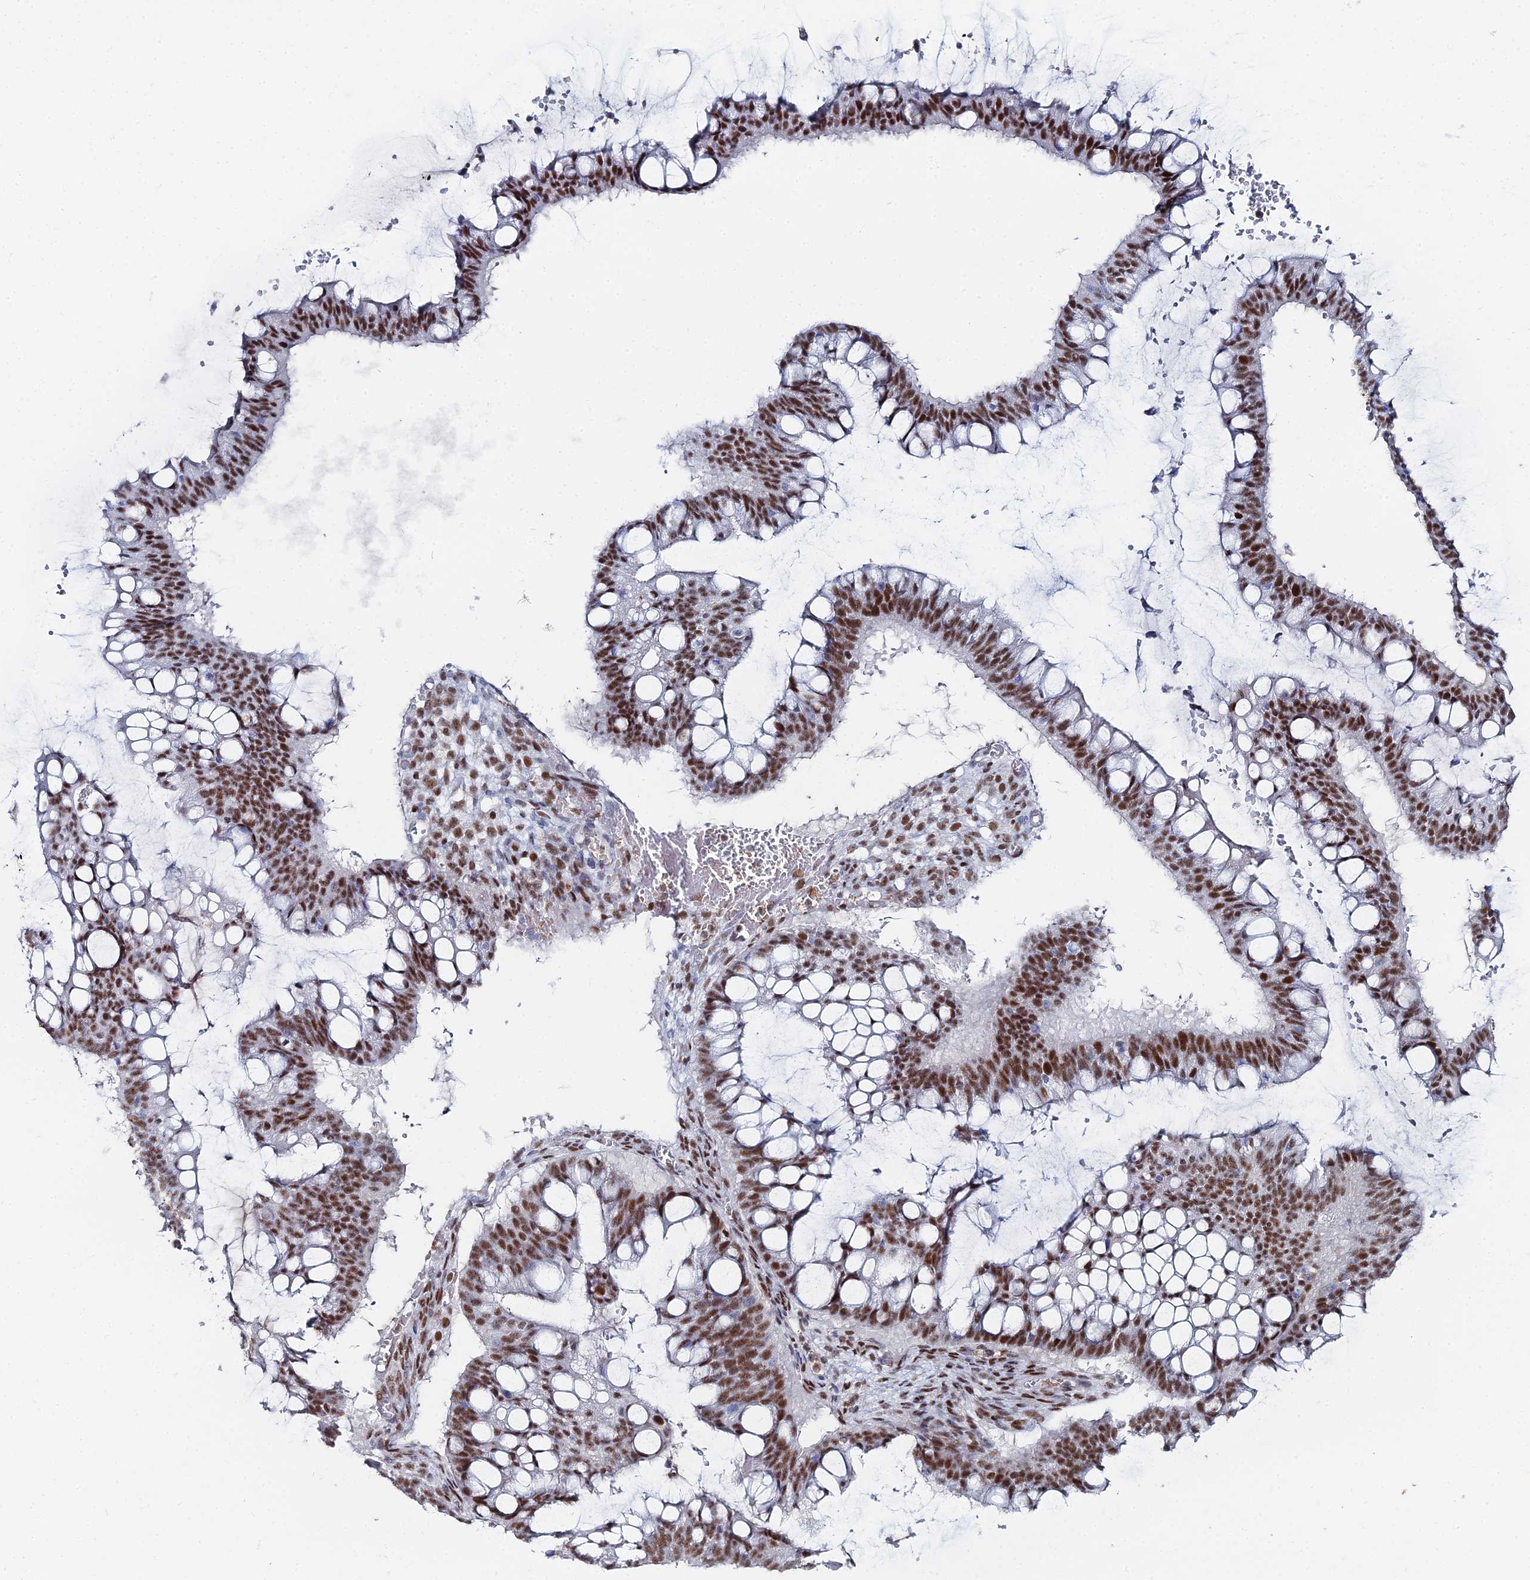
{"staining": {"intensity": "strong", "quantity": ">75%", "location": "nuclear"}, "tissue": "ovarian cancer", "cell_type": "Tumor cells", "image_type": "cancer", "snomed": [{"axis": "morphology", "description": "Cystadenocarcinoma, mucinous, NOS"}, {"axis": "topography", "description": "Ovary"}], "caption": "The photomicrograph exhibits immunohistochemical staining of ovarian cancer (mucinous cystadenocarcinoma). There is strong nuclear expression is seen in about >75% of tumor cells.", "gene": "GSC2", "patient": {"sex": "female", "age": 73}}